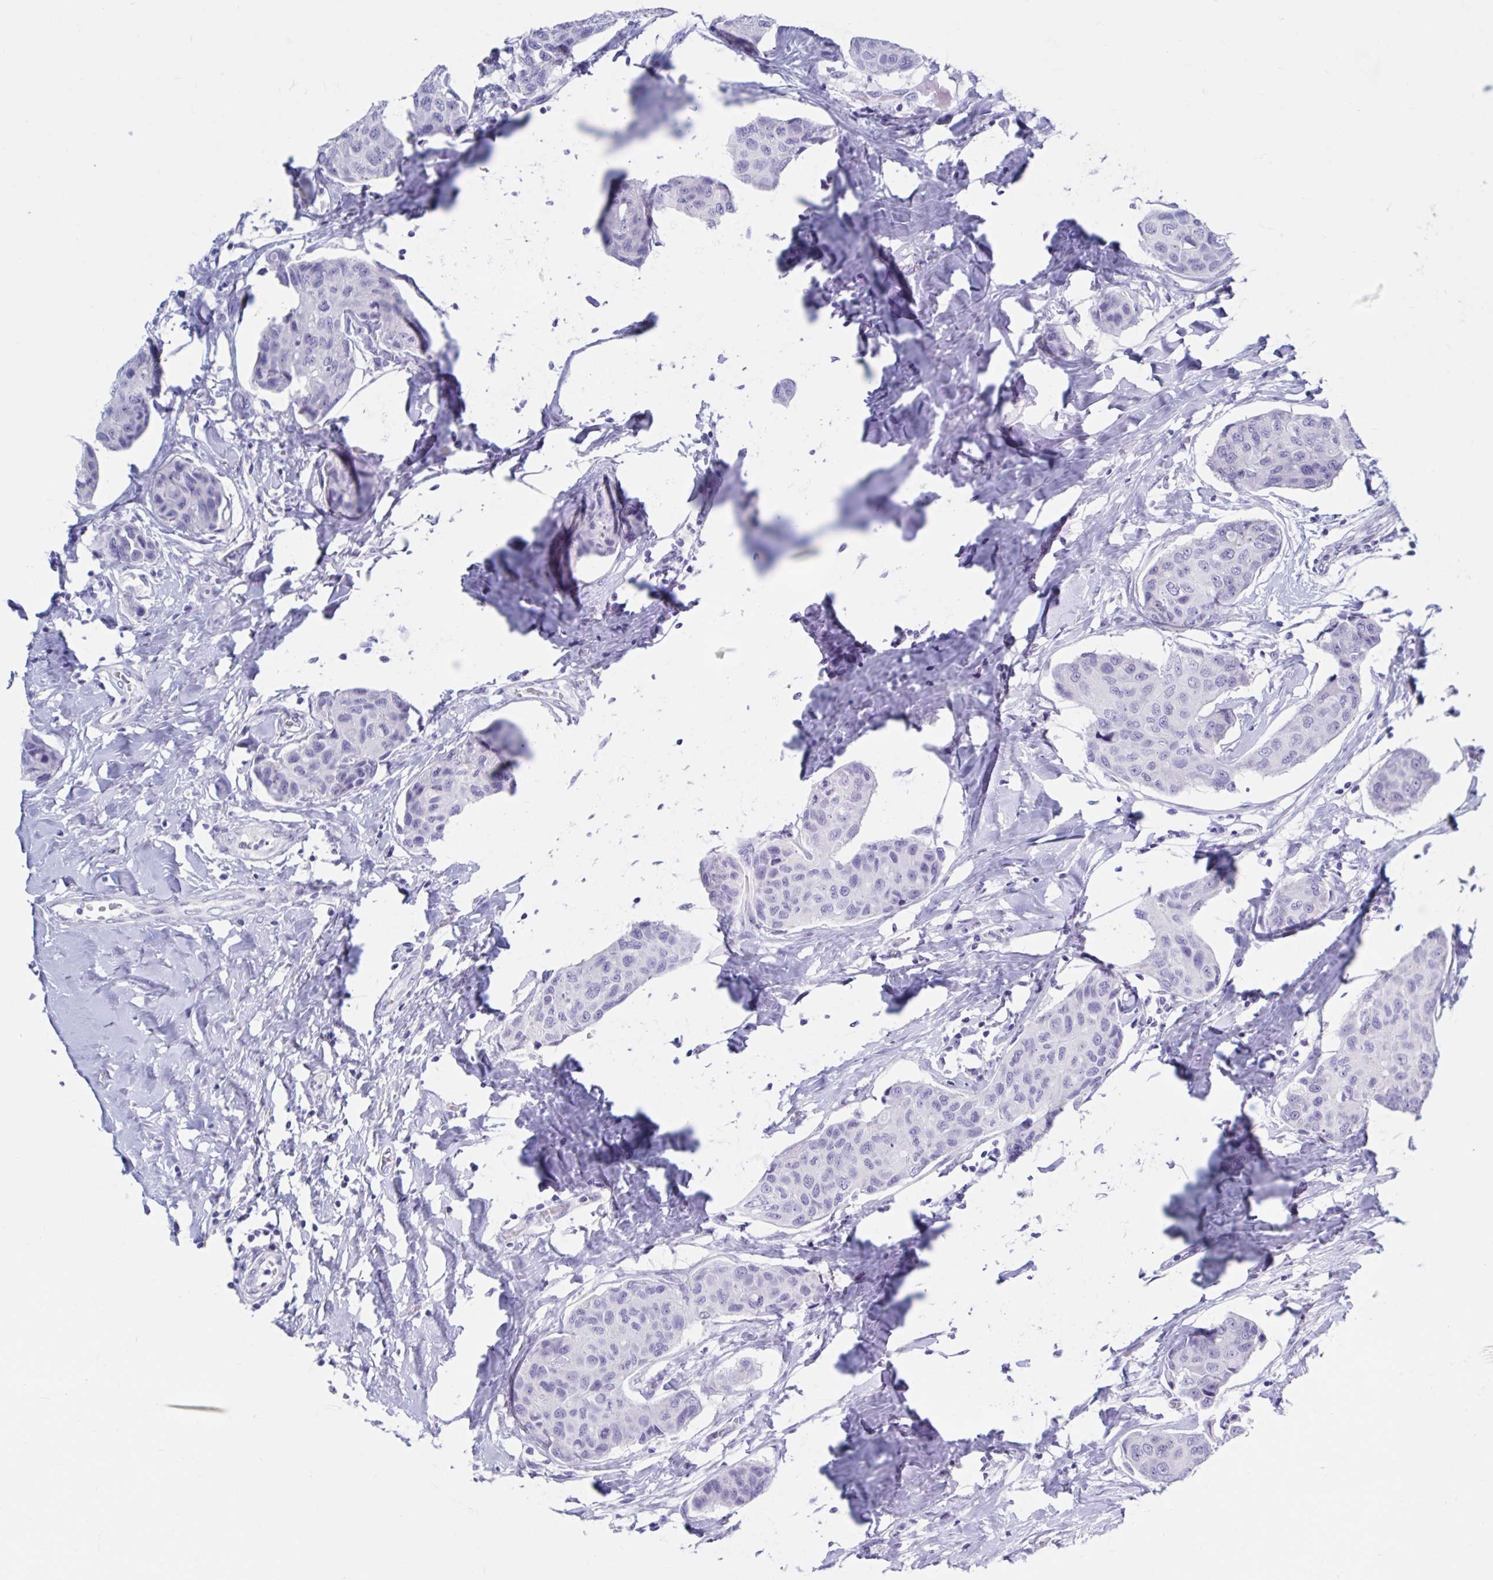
{"staining": {"intensity": "negative", "quantity": "none", "location": "none"}, "tissue": "breast cancer", "cell_type": "Tumor cells", "image_type": "cancer", "snomed": [{"axis": "morphology", "description": "Duct carcinoma"}, {"axis": "topography", "description": "Breast"}], "caption": "Protein analysis of intraductal carcinoma (breast) shows no significant expression in tumor cells.", "gene": "DPEP3", "patient": {"sex": "female", "age": 80}}